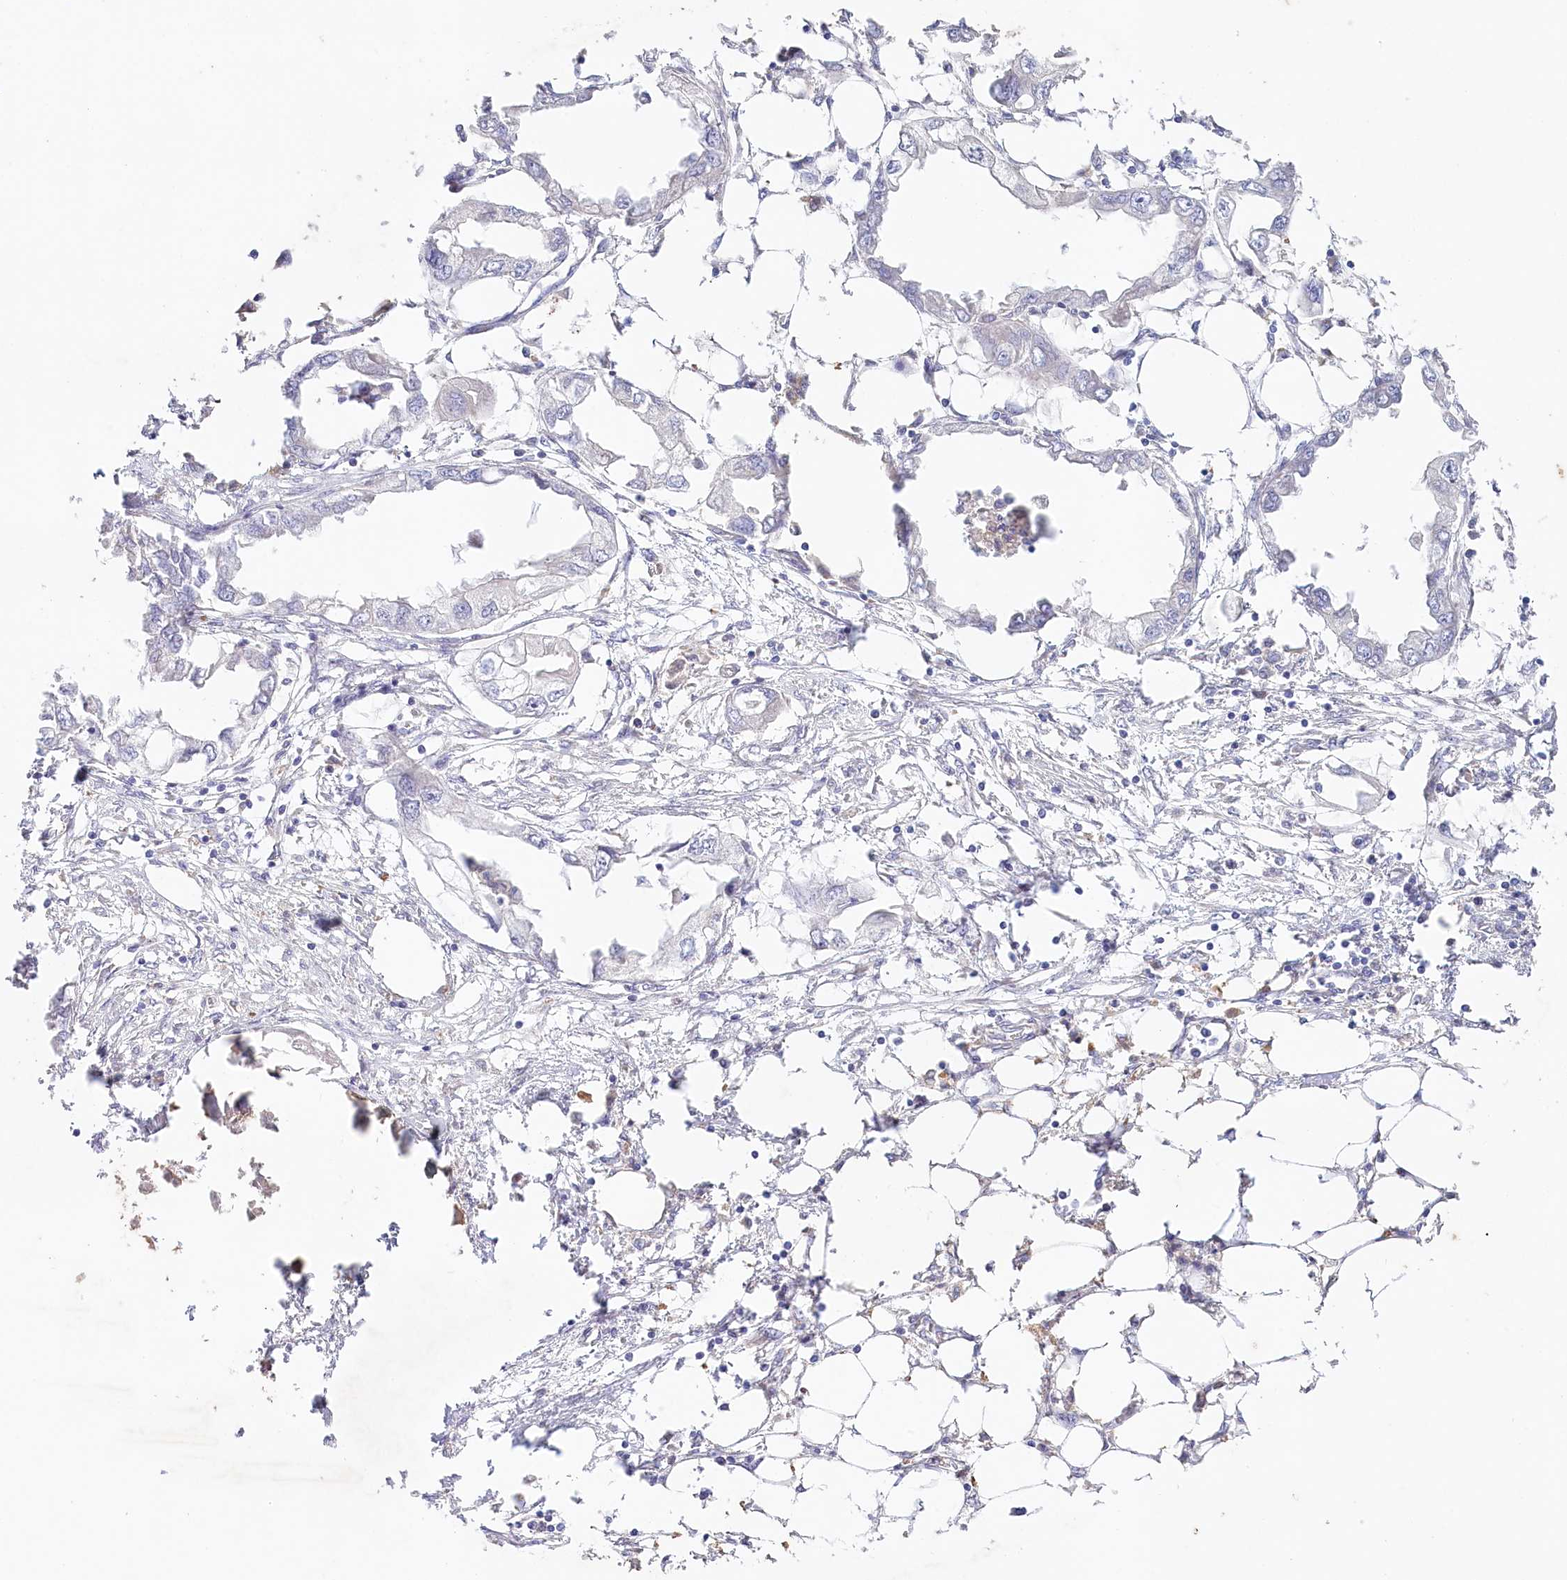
{"staining": {"intensity": "negative", "quantity": "none", "location": "none"}, "tissue": "endometrial cancer", "cell_type": "Tumor cells", "image_type": "cancer", "snomed": [{"axis": "morphology", "description": "Adenocarcinoma, NOS"}, {"axis": "morphology", "description": "Adenocarcinoma, metastatic, NOS"}, {"axis": "topography", "description": "Adipose tissue"}, {"axis": "topography", "description": "Endometrium"}], "caption": "This is an IHC micrograph of human endometrial cancer. There is no staining in tumor cells.", "gene": "TNIP1", "patient": {"sex": "female", "age": 67}}